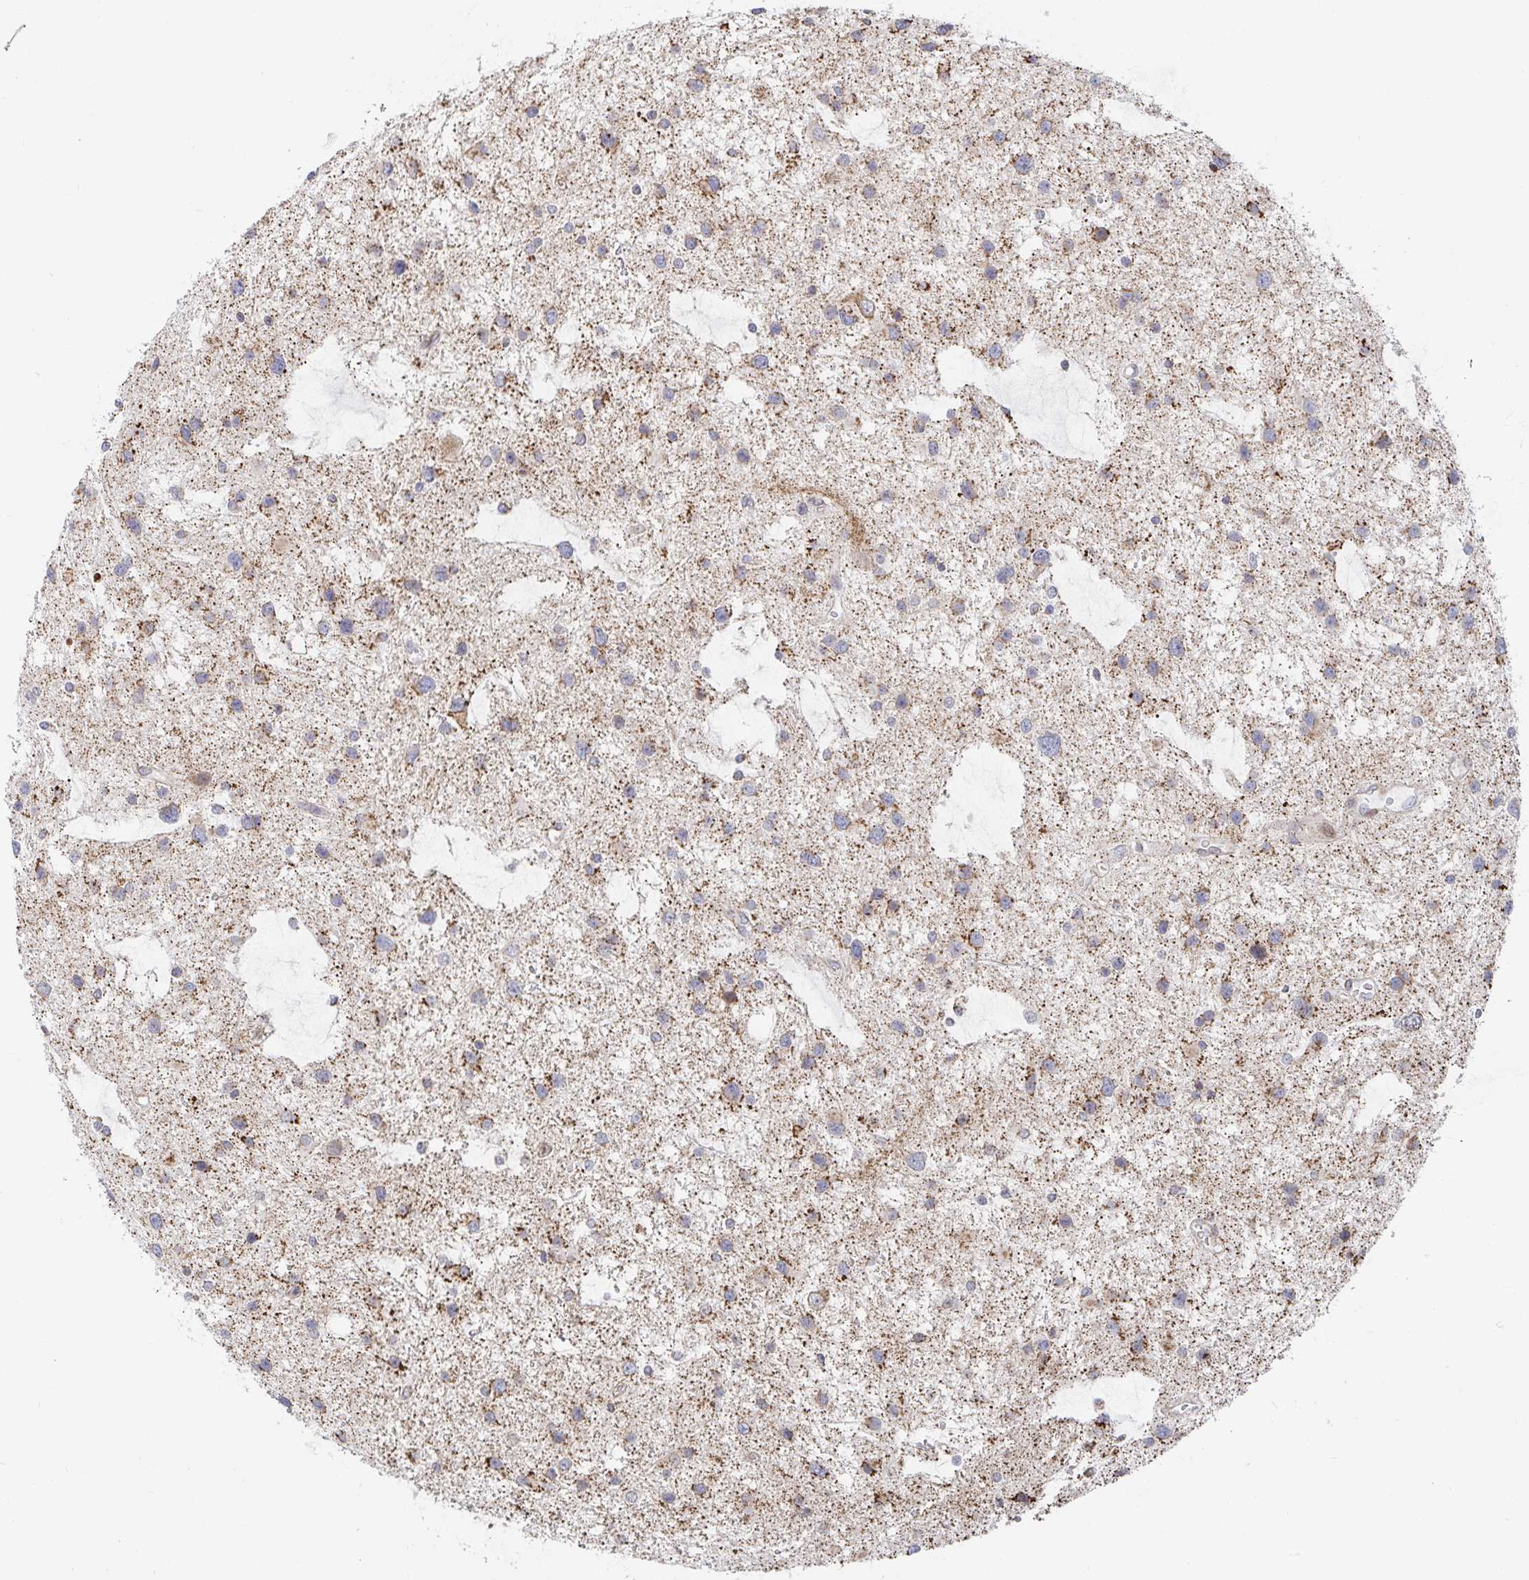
{"staining": {"intensity": "moderate", "quantity": ">75%", "location": "cytoplasmic/membranous"}, "tissue": "glioma", "cell_type": "Tumor cells", "image_type": "cancer", "snomed": [{"axis": "morphology", "description": "Glioma, malignant, Low grade"}, {"axis": "topography", "description": "Brain"}], "caption": "The histopathology image shows a brown stain indicating the presence of a protein in the cytoplasmic/membranous of tumor cells in malignant glioma (low-grade).", "gene": "STARD8", "patient": {"sex": "female", "age": 32}}